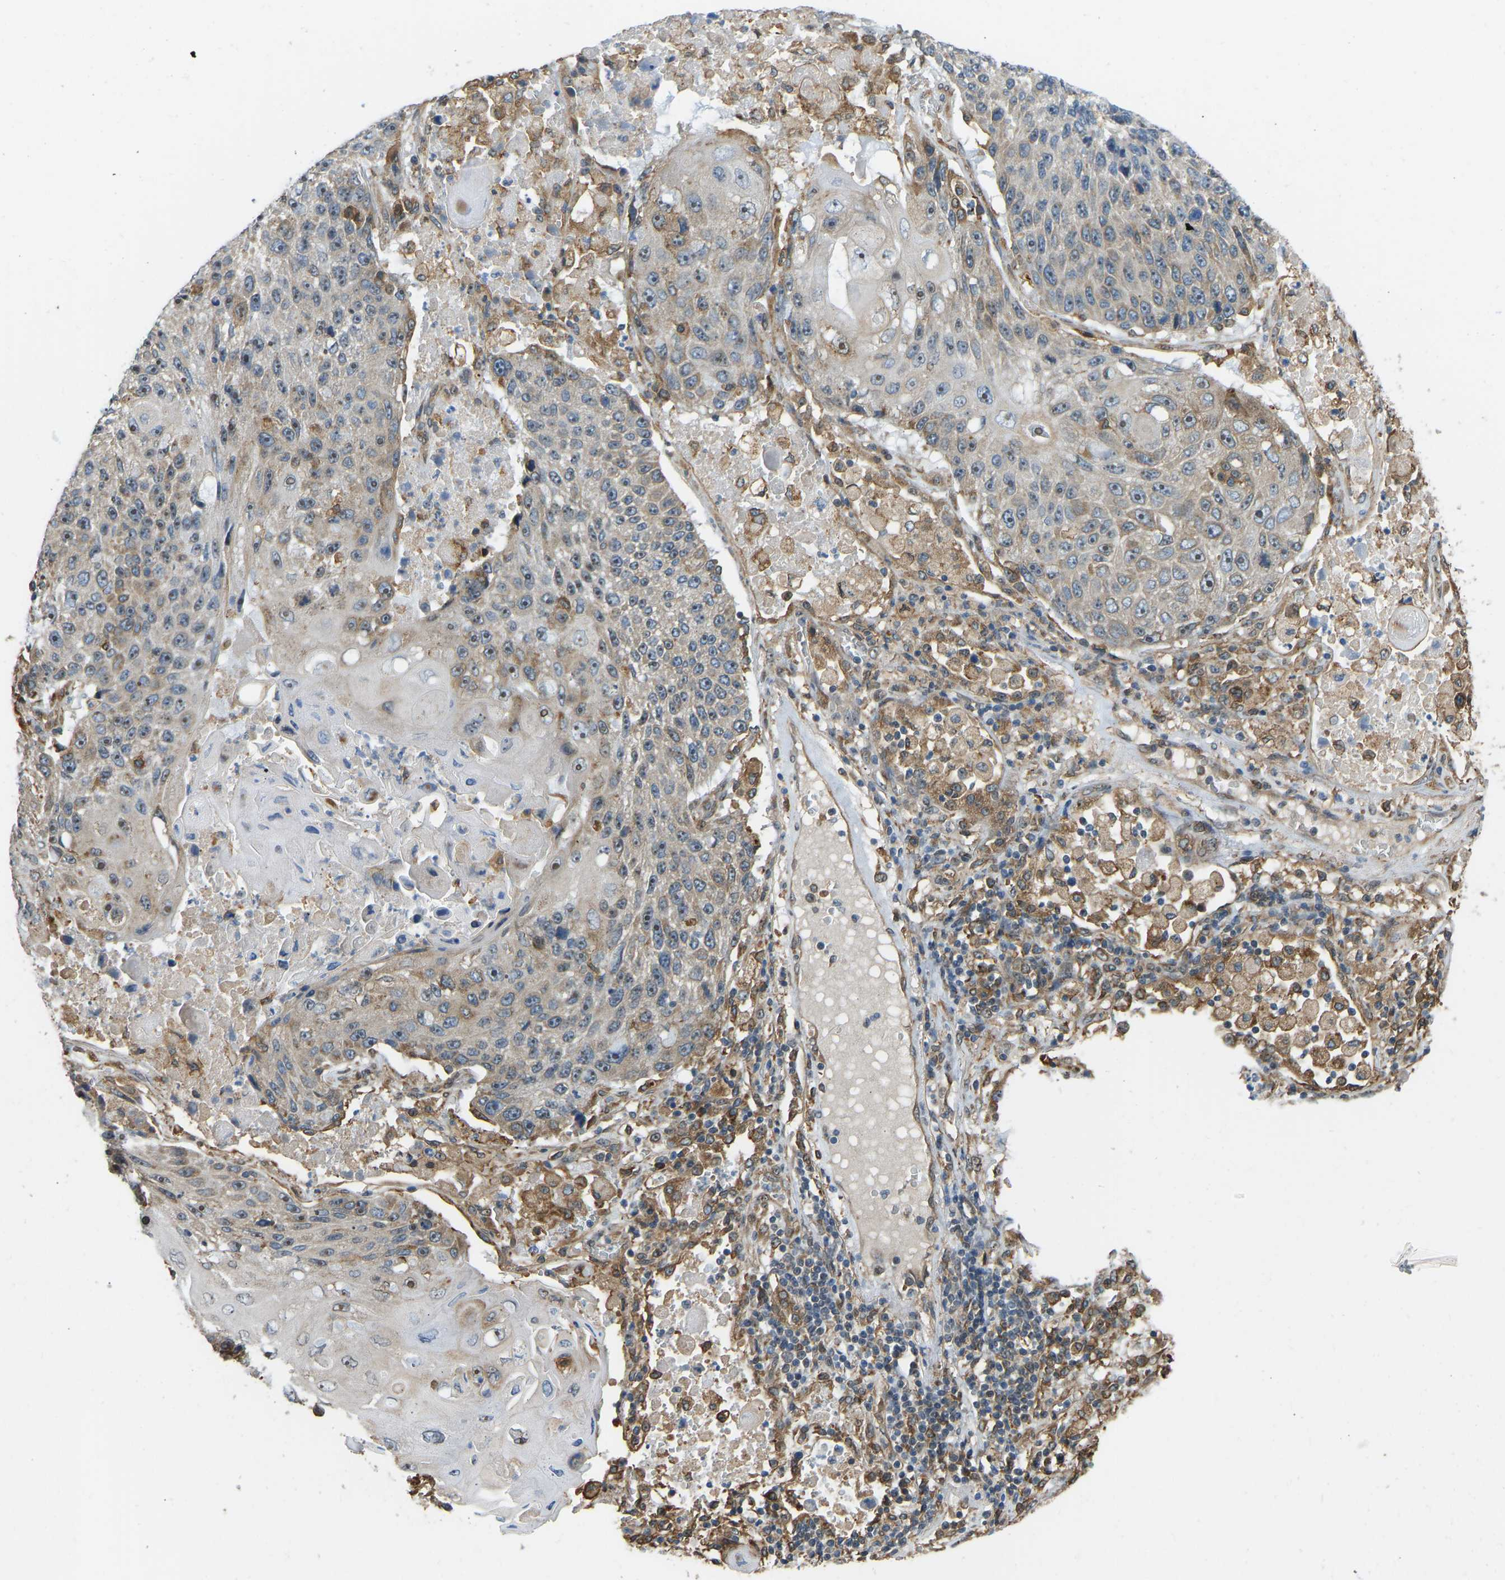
{"staining": {"intensity": "moderate", "quantity": "25%-75%", "location": "cytoplasmic/membranous,nuclear"}, "tissue": "lung cancer", "cell_type": "Tumor cells", "image_type": "cancer", "snomed": [{"axis": "morphology", "description": "Squamous cell carcinoma, NOS"}, {"axis": "topography", "description": "Lung"}], "caption": "Protein expression analysis of human lung cancer reveals moderate cytoplasmic/membranous and nuclear expression in approximately 25%-75% of tumor cells.", "gene": "OS9", "patient": {"sex": "male", "age": 61}}